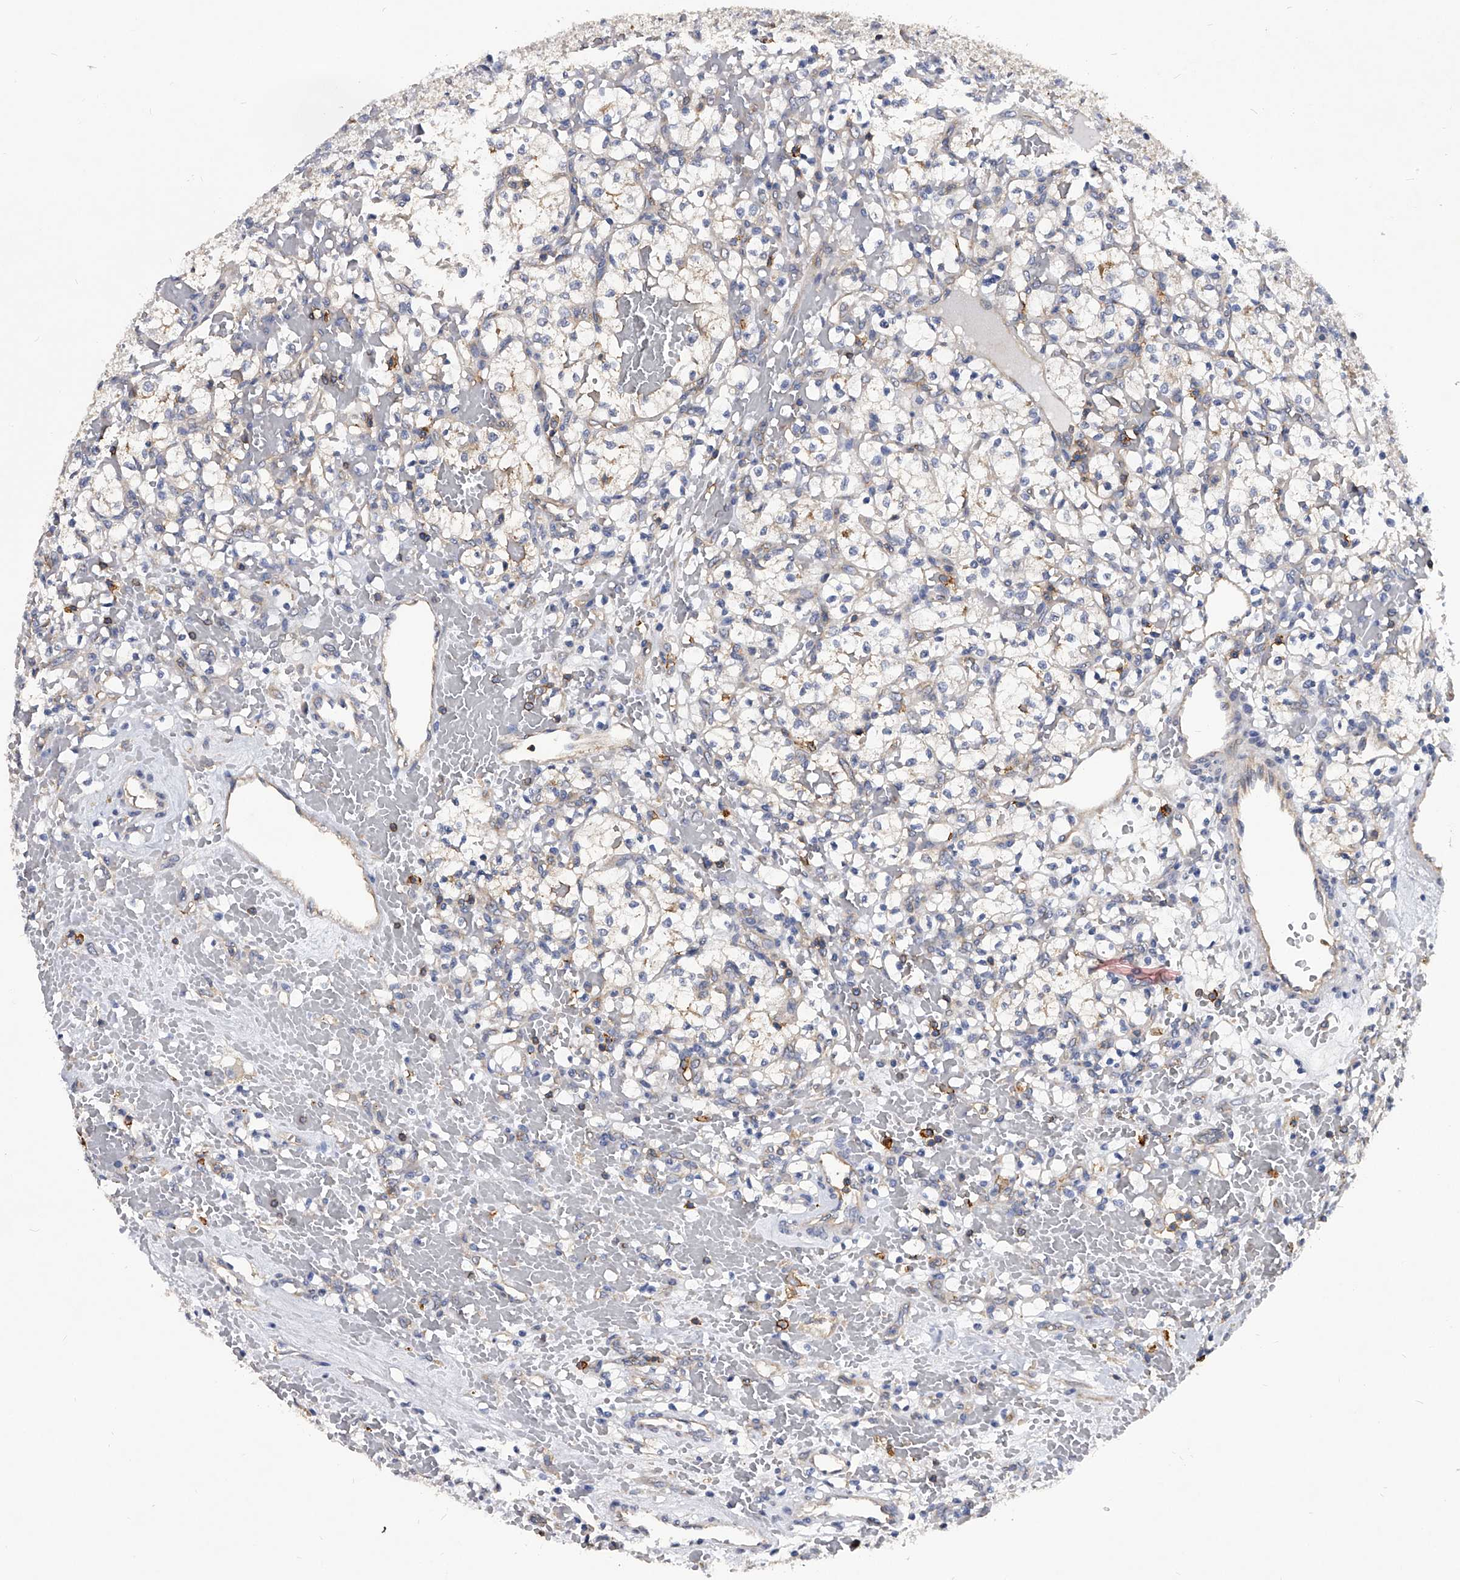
{"staining": {"intensity": "negative", "quantity": "none", "location": "none"}, "tissue": "renal cancer", "cell_type": "Tumor cells", "image_type": "cancer", "snomed": [{"axis": "morphology", "description": "Adenocarcinoma, NOS"}, {"axis": "topography", "description": "Kidney"}], "caption": "Tumor cells show no significant protein positivity in renal cancer.", "gene": "ATG5", "patient": {"sex": "female", "age": 60}}